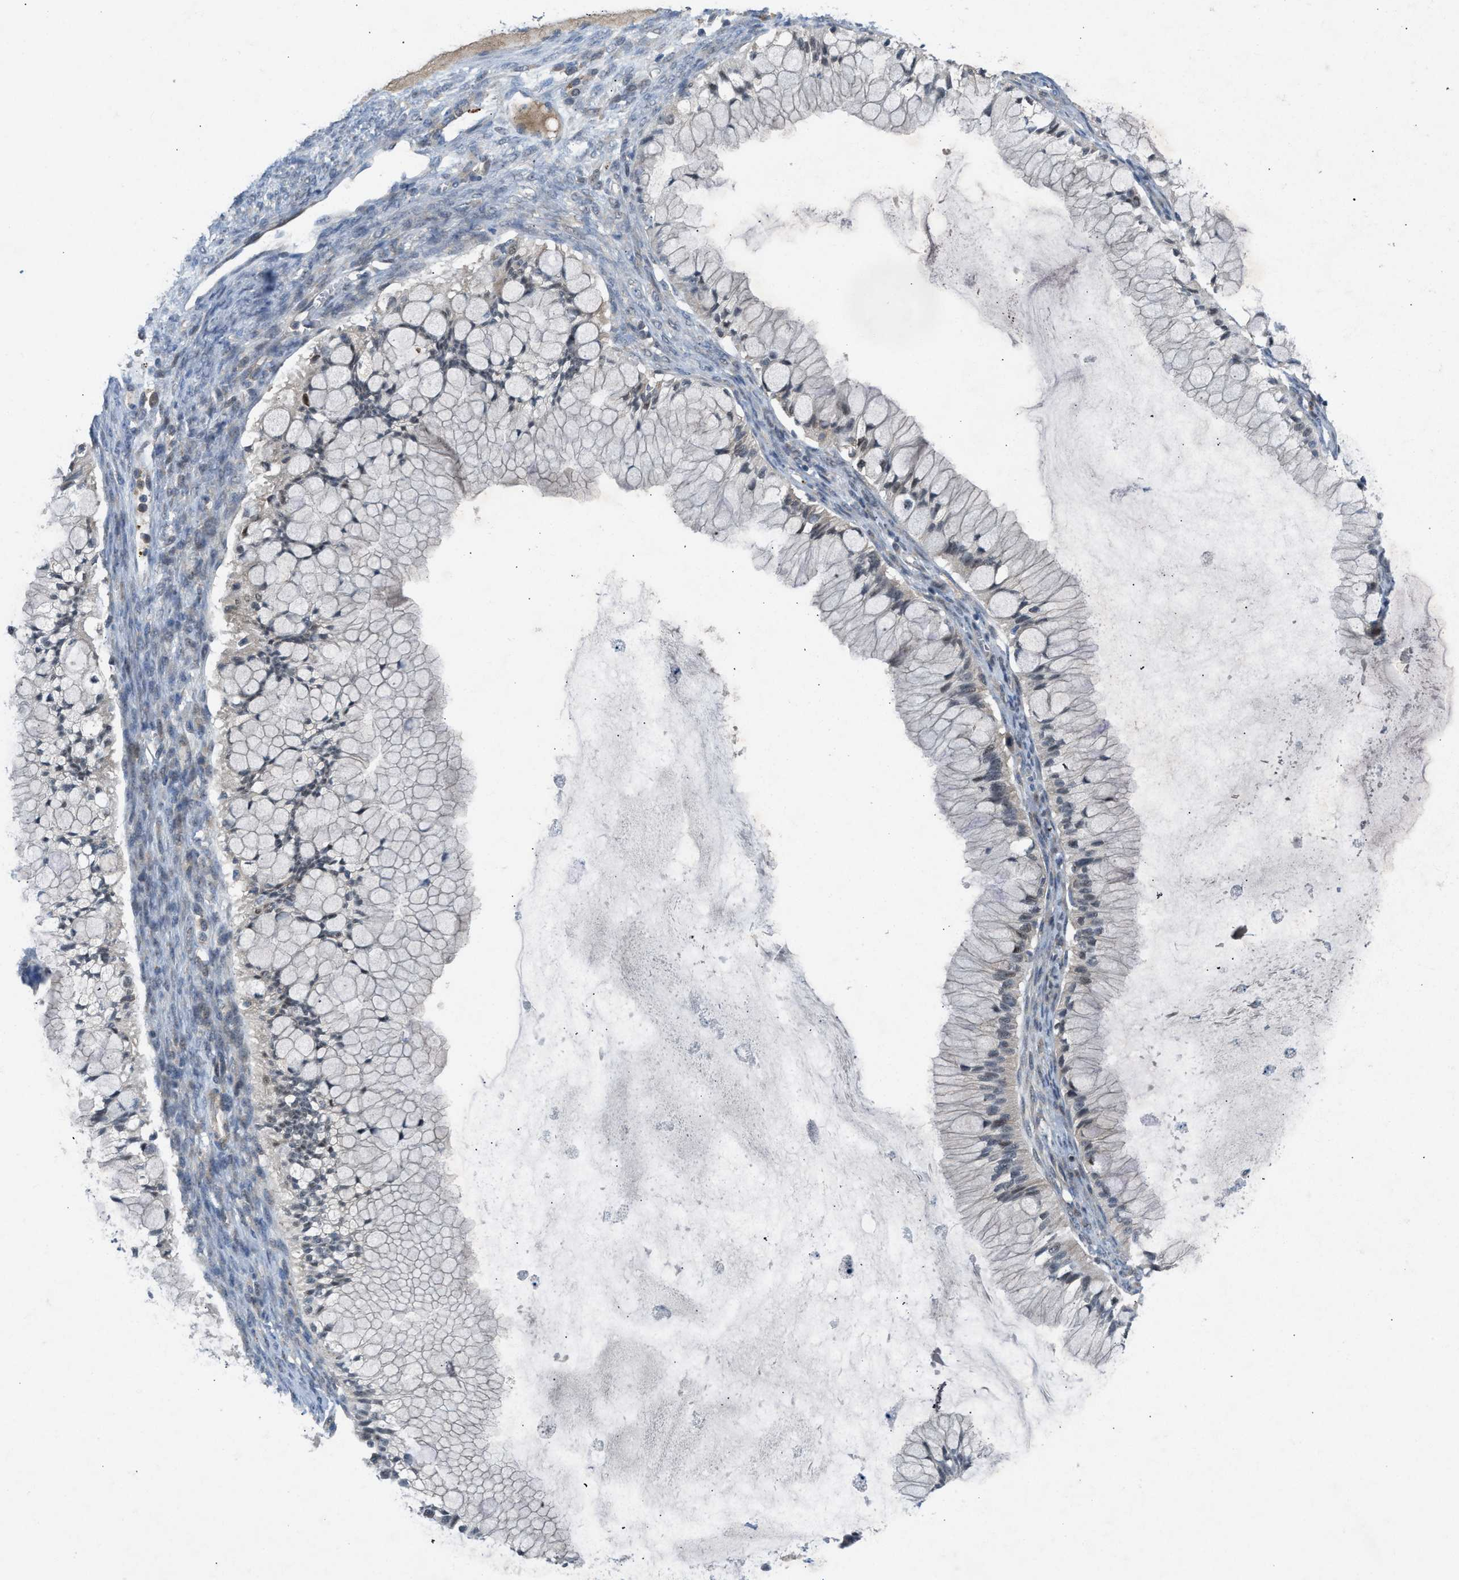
{"staining": {"intensity": "negative", "quantity": "none", "location": "none"}, "tissue": "ovarian cancer", "cell_type": "Tumor cells", "image_type": "cancer", "snomed": [{"axis": "morphology", "description": "Cystadenocarcinoma, mucinous, NOS"}, {"axis": "topography", "description": "Ovary"}], "caption": "The image demonstrates no significant expression in tumor cells of ovarian cancer.", "gene": "ZNF251", "patient": {"sex": "female", "age": 57}}